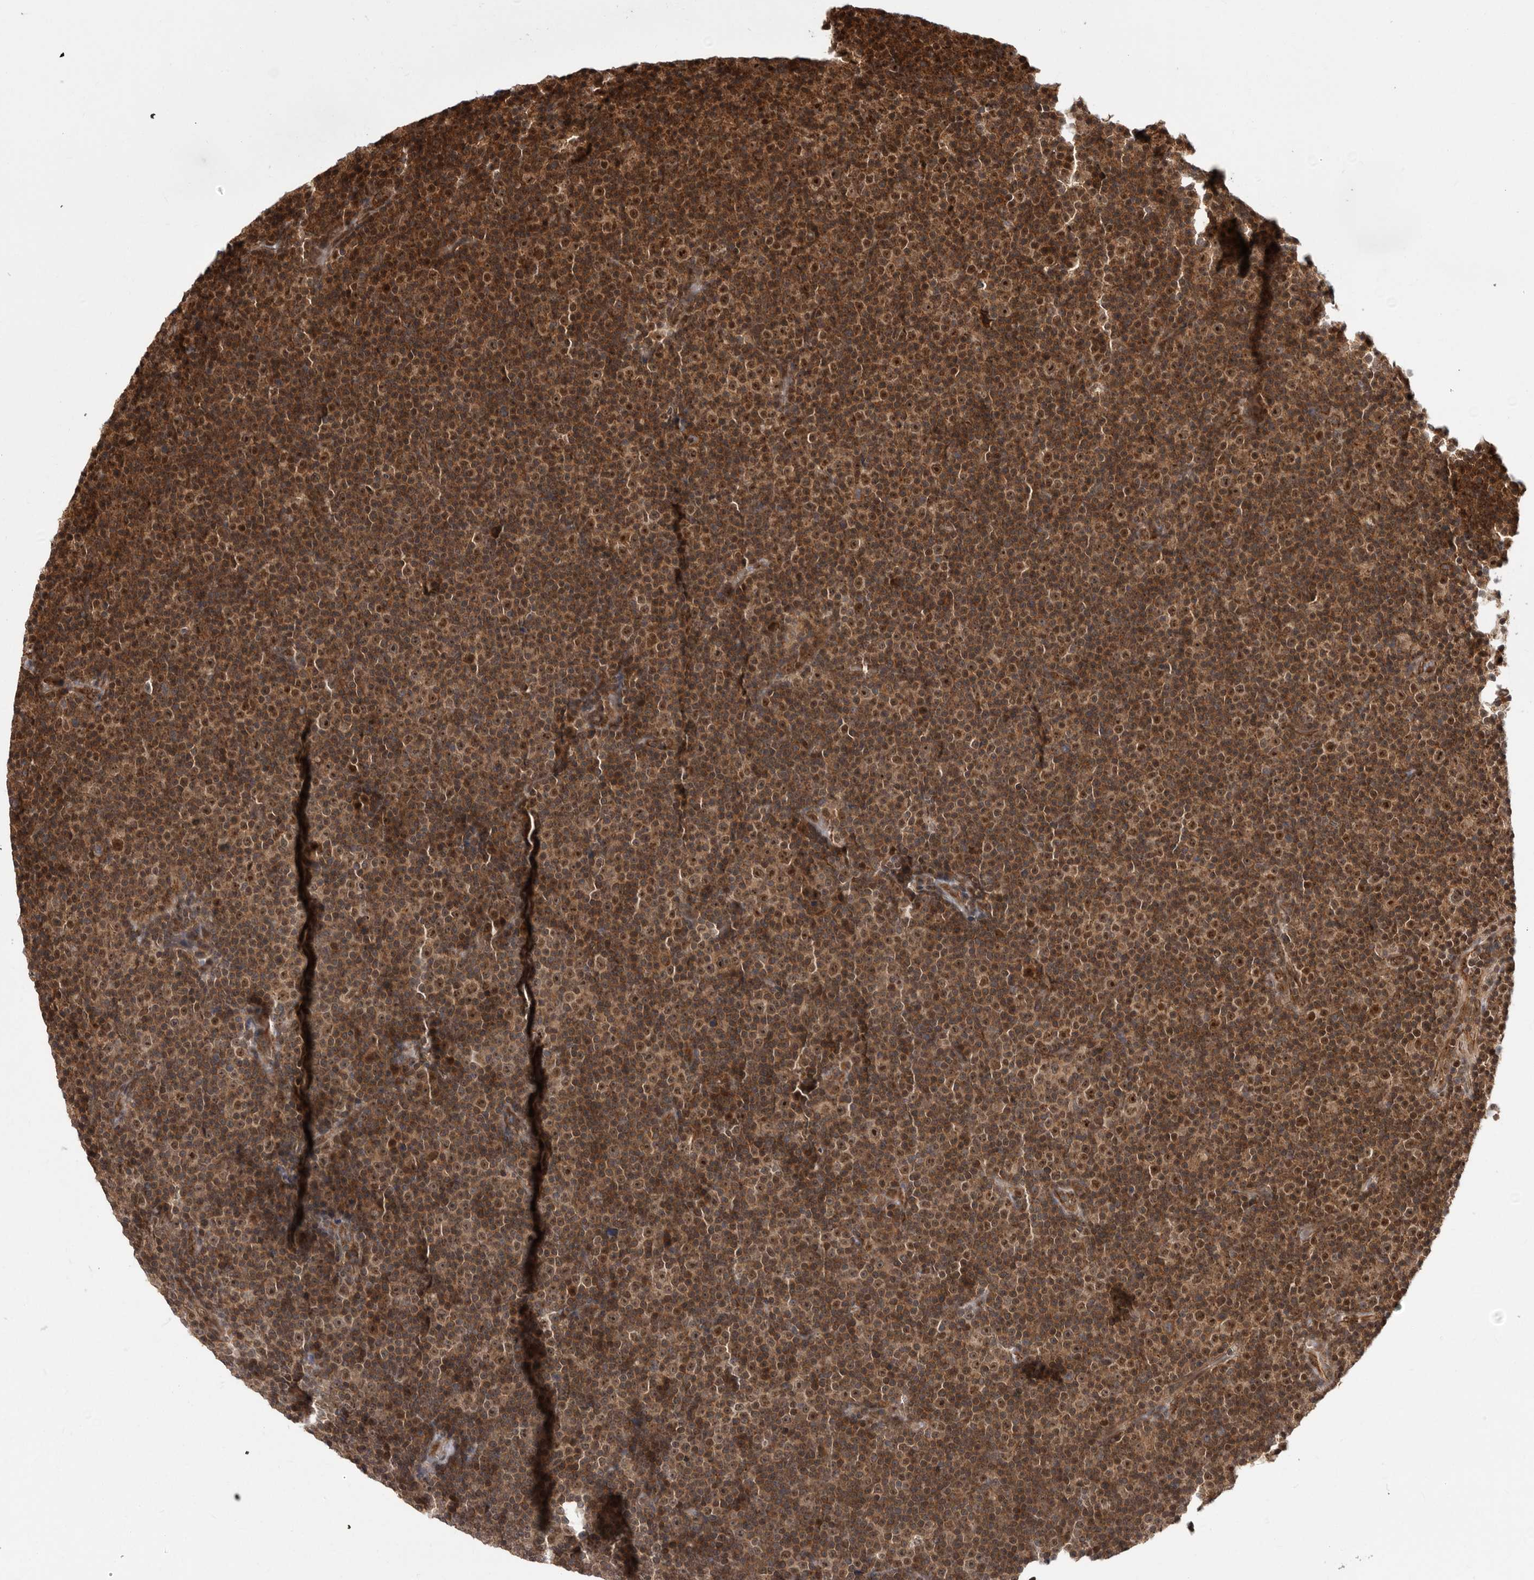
{"staining": {"intensity": "moderate", "quantity": ">75%", "location": "nuclear"}, "tissue": "lymphoma", "cell_type": "Tumor cells", "image_type": "cancer", "snomed": [{"axis": "morphology", "description": "Malignant lymphoma, non-Hodgkin's type, Low grade"}, {"axis": "topography", "description": "Lymph node"}], "caption": "This histopathology image shows low-grade malignant lymphoma, non-Hodgkin's type stained with immunohistochemistry (IHC) to label a protein in brown. The nuclear of tumor cells show moderate positivity for the protein. Nuclei are counter-stained blue.", "gene": "DHDDS", "patient": {"sex": "female", "age": 67}}